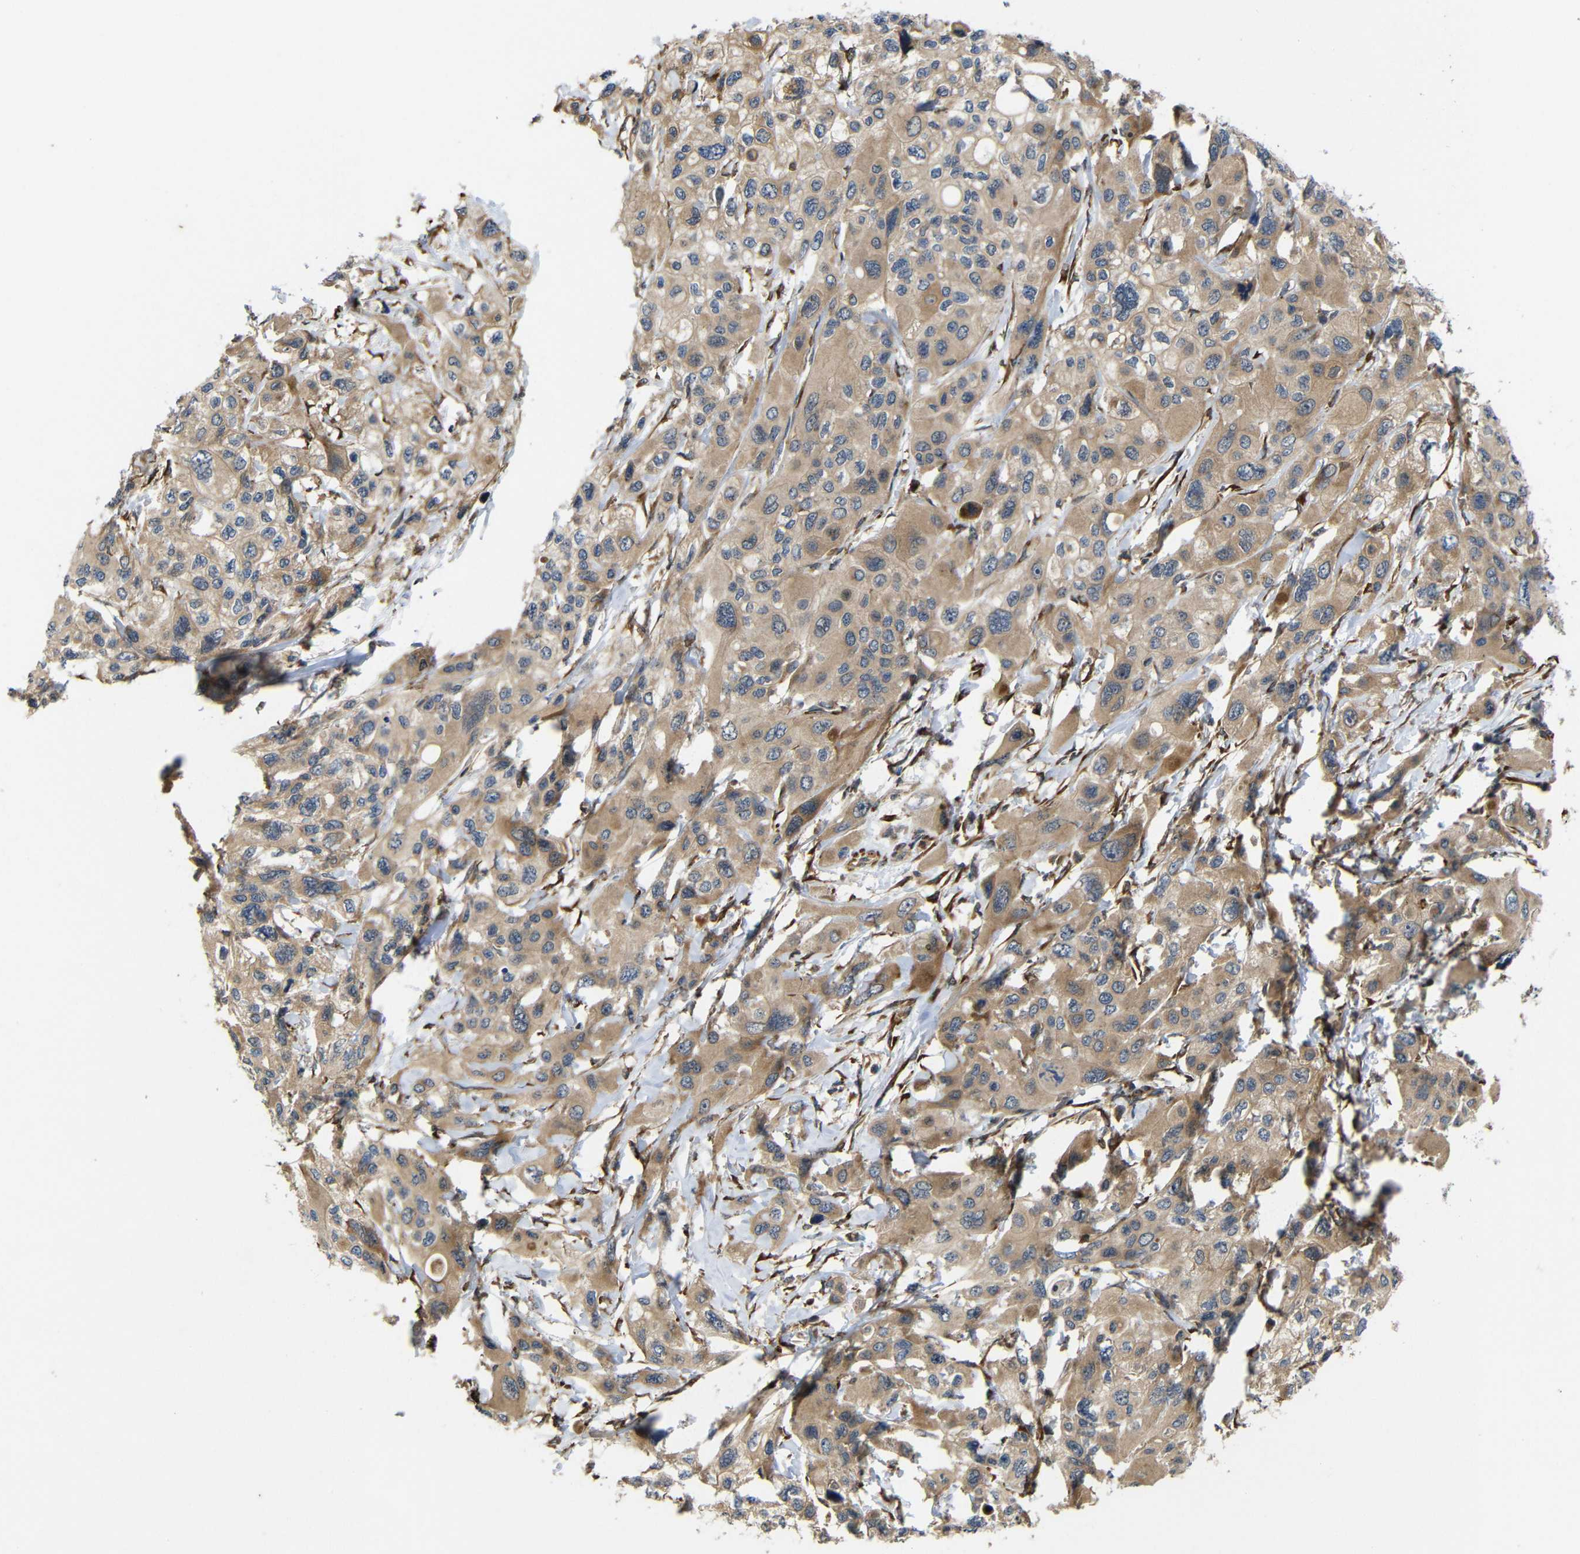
{"staining": {"intensity": "moderate", "quantity": ">75%", "location": "cytoplasmic/membranous"}, "tissue": "pancreatic cancer", "cell_type": "Tumor cells", "image_type": "cancer", "snomed": [{"axis": "morphology", "description": "Adenocarcinoma, NOS"}, {"axis": "topography", "description": "Pancreas"}], "caption": "DAB (3,3'-diaminobenzidine) immunohistochemical staining of human adenocarcinoma (pancreatic) shows moderate cytoplasmic/membranous protein expression in about >75% of tumor cells.", "gene": "P3H2", "patient": {"sex": "male", "age": 73}}